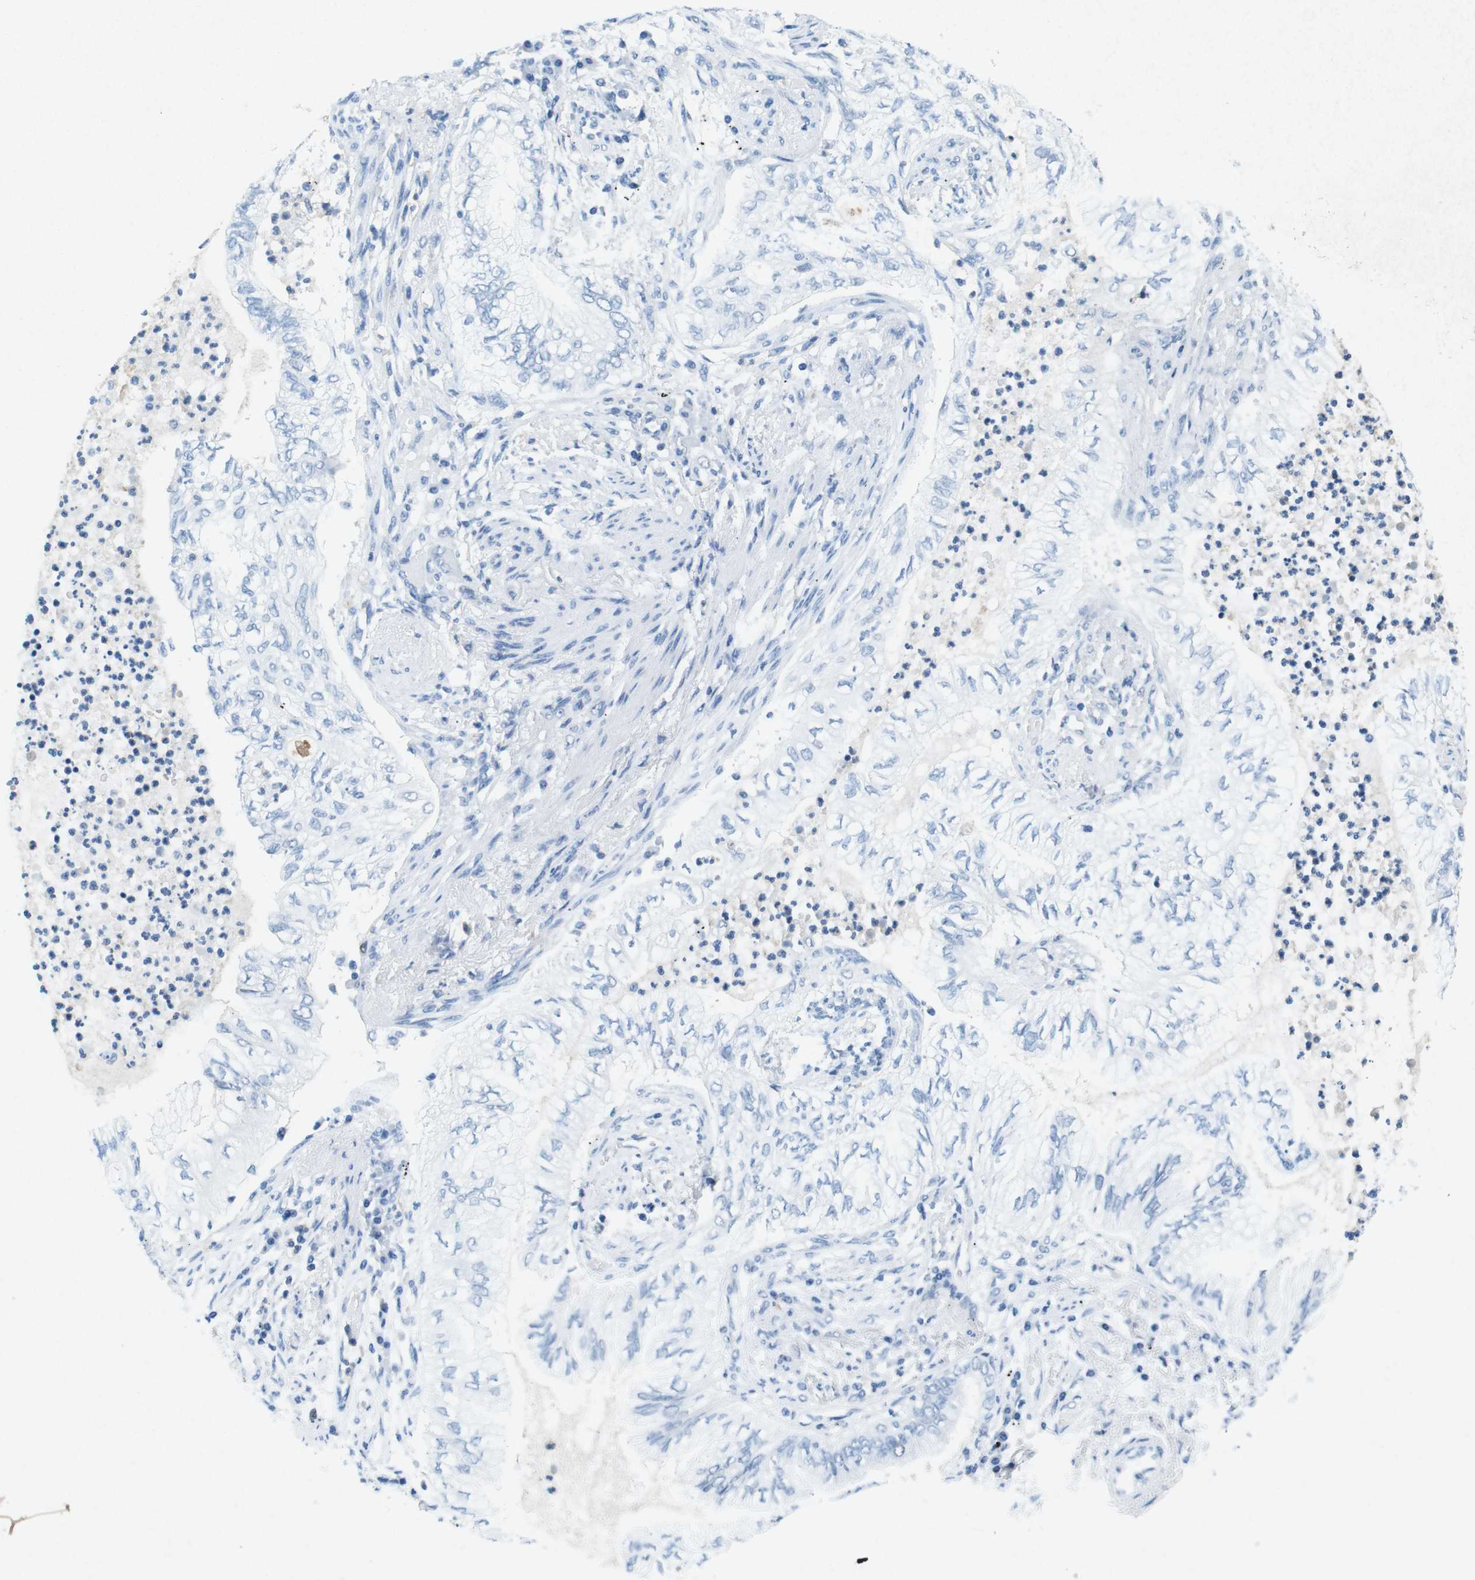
{"staining": {"intensity": "negative", "quantity": "none", "location": "none"}, "tissue": "lung cancer", "cell_type": "Tumor cells", "image_type": "cancer", "snomed": [{"axis": "morphology", "description": "Normal tissue, NOS"}, {"axis": "morphology", "description": "Adenocarcinoma, NOS"}, {"axis": "topography", "description": "Bronchus"}, {"axis": "topography", "description": "Lung"}], "caption": "A photomicrograph of human lung cancer is negative for staining in tumor cells.", "gene": "CTAG1B", "patient": {"sex": "female", "age": 70}}